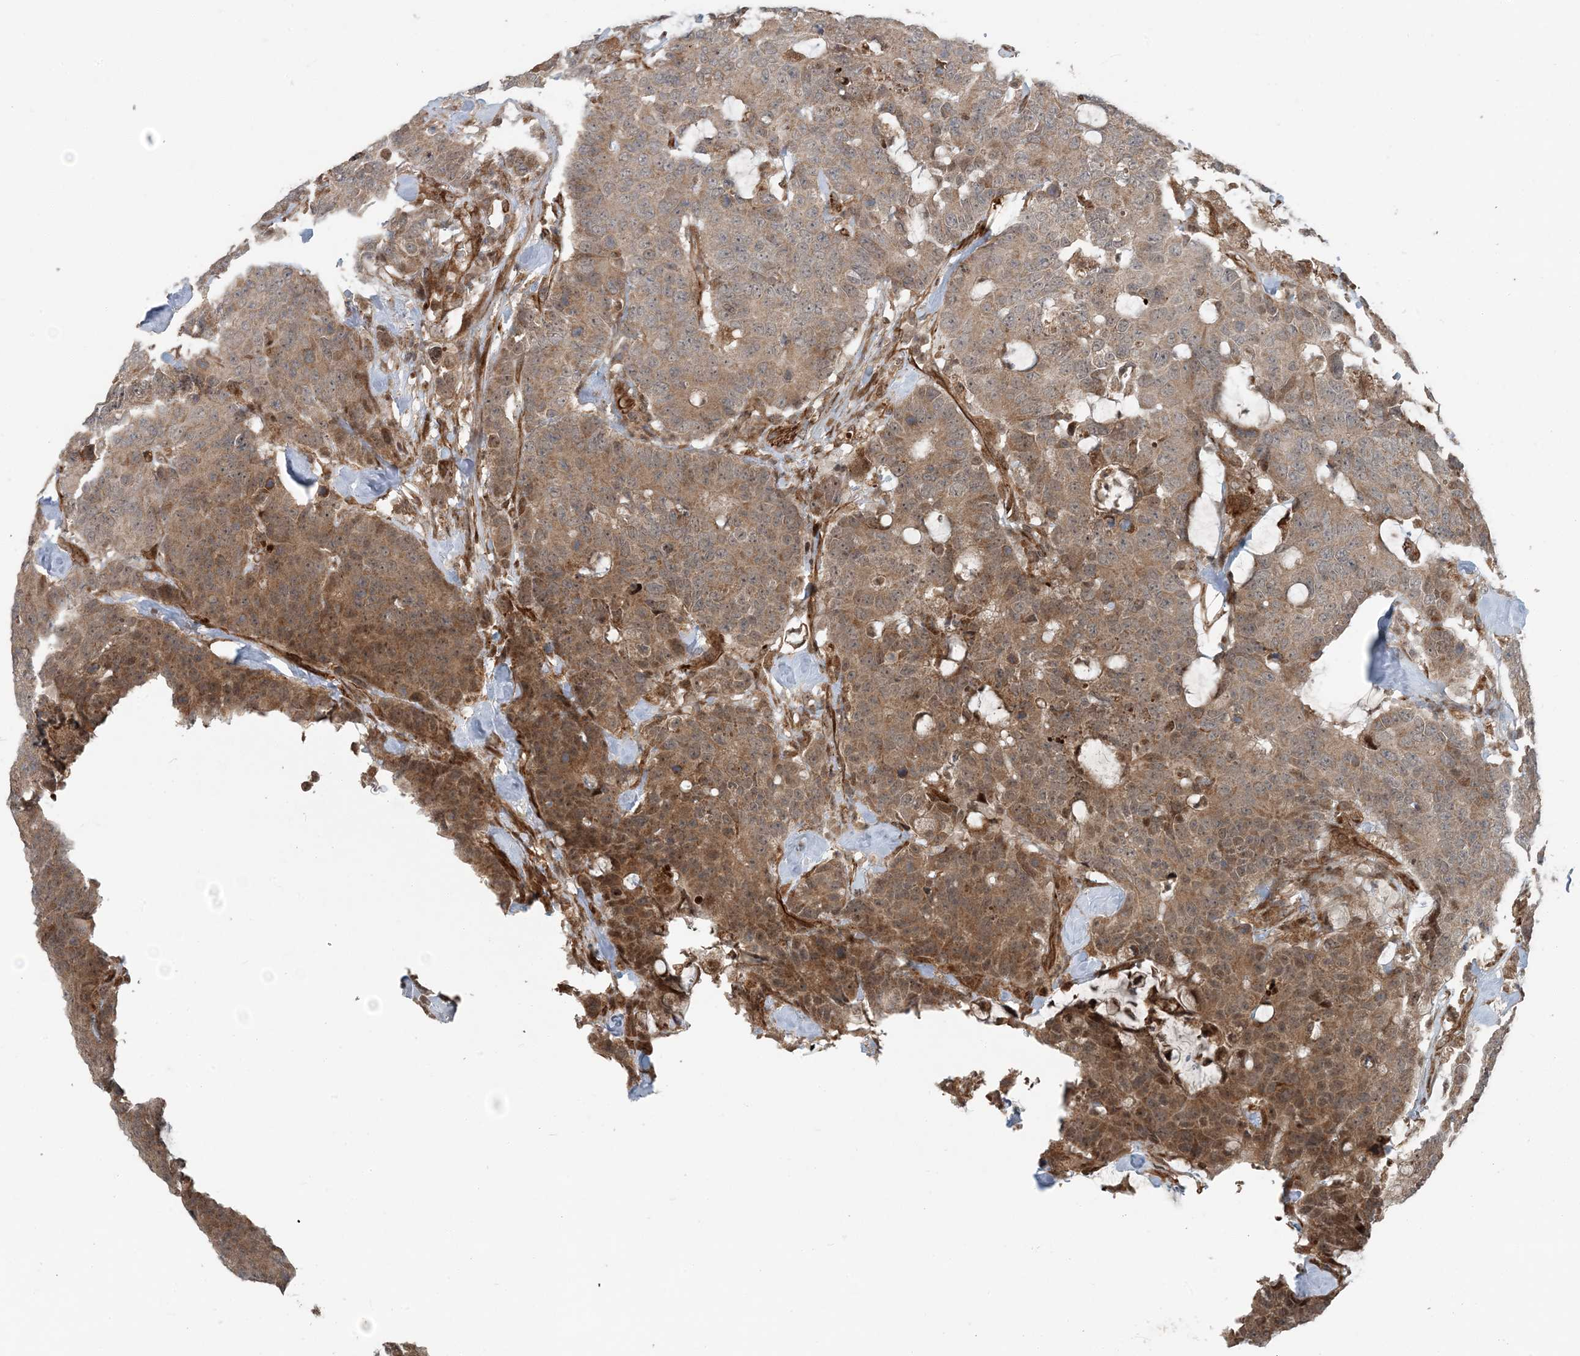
{"staining": {"intensity": "moderate", "quantity": ">75%", "location": "cytoplasmic/membranous"}, "tissue": "colorectal cancer", "cell_type": "Tumor cells", "image_type": "cancer", "snomed": [{"axis": "morphology", "description": "Adenocarcinoma, NOS"}, {"axis": "topography", "description": "Colon"}], "caption": "High-magnification brightfield microscopy of adenocarcinoma (colorectal) stained with DAB (3,3'-diaminobenzidine) (brown) and counterstained with hematoxylin (blue). tumor cells exhibit moderate cytoplasmic/membranous staining is appreciated in approximately>75% of cells. (Stains: DAB (3,3'-diaminobenzidine) in brown, nuclei in blue, Microscopy: brightfield microscopy at high magnification).", "gene": "EDEM2", "patient": {"sex": "female", "age": 86}}